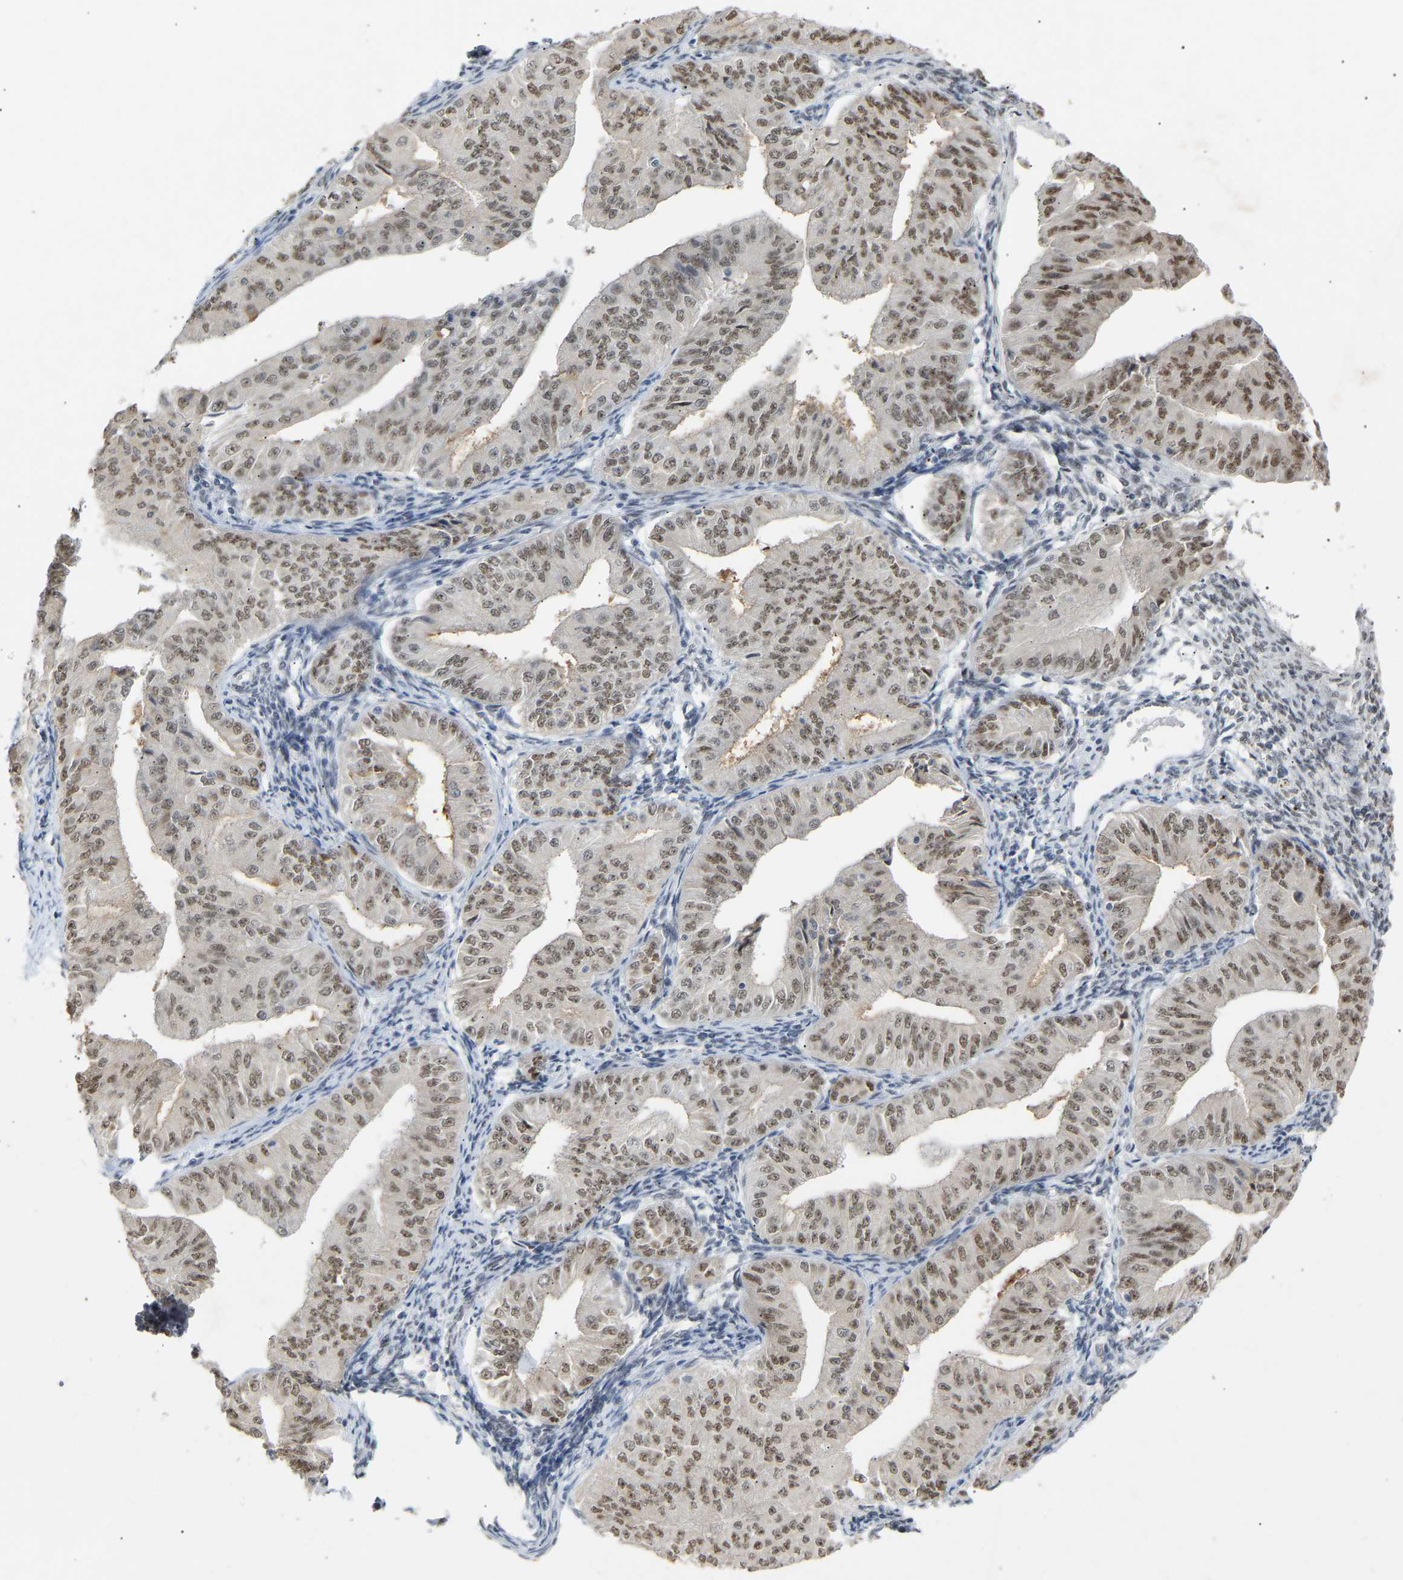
{"staining": {"intensity": "moderate", "quantity": ">75%", "location": "nuclear"}, "tissue": "endometrial cancer", "cell_type": "Tumor cells", "image_type": "cancer", "snomed": [{"axis": "morphology", "description": "Normal tissue, NOS"}, {"axis": "morphology", "description": "Adenocarcinoma, NOS"}, {"axis": "topography", "description": "Endometrium"}], "caption": "IHC micrograph of neoplastic tissue: human endometrial adenocarcinoma stained using immunohistochemistry (IHC) shows medium levels of moderate protein expression localized specifically in the nuclear of tumor cells, appearing as a nuclear brown color.", "gene": "NELFB", "patient": {"sex": "female", "age": 53}}